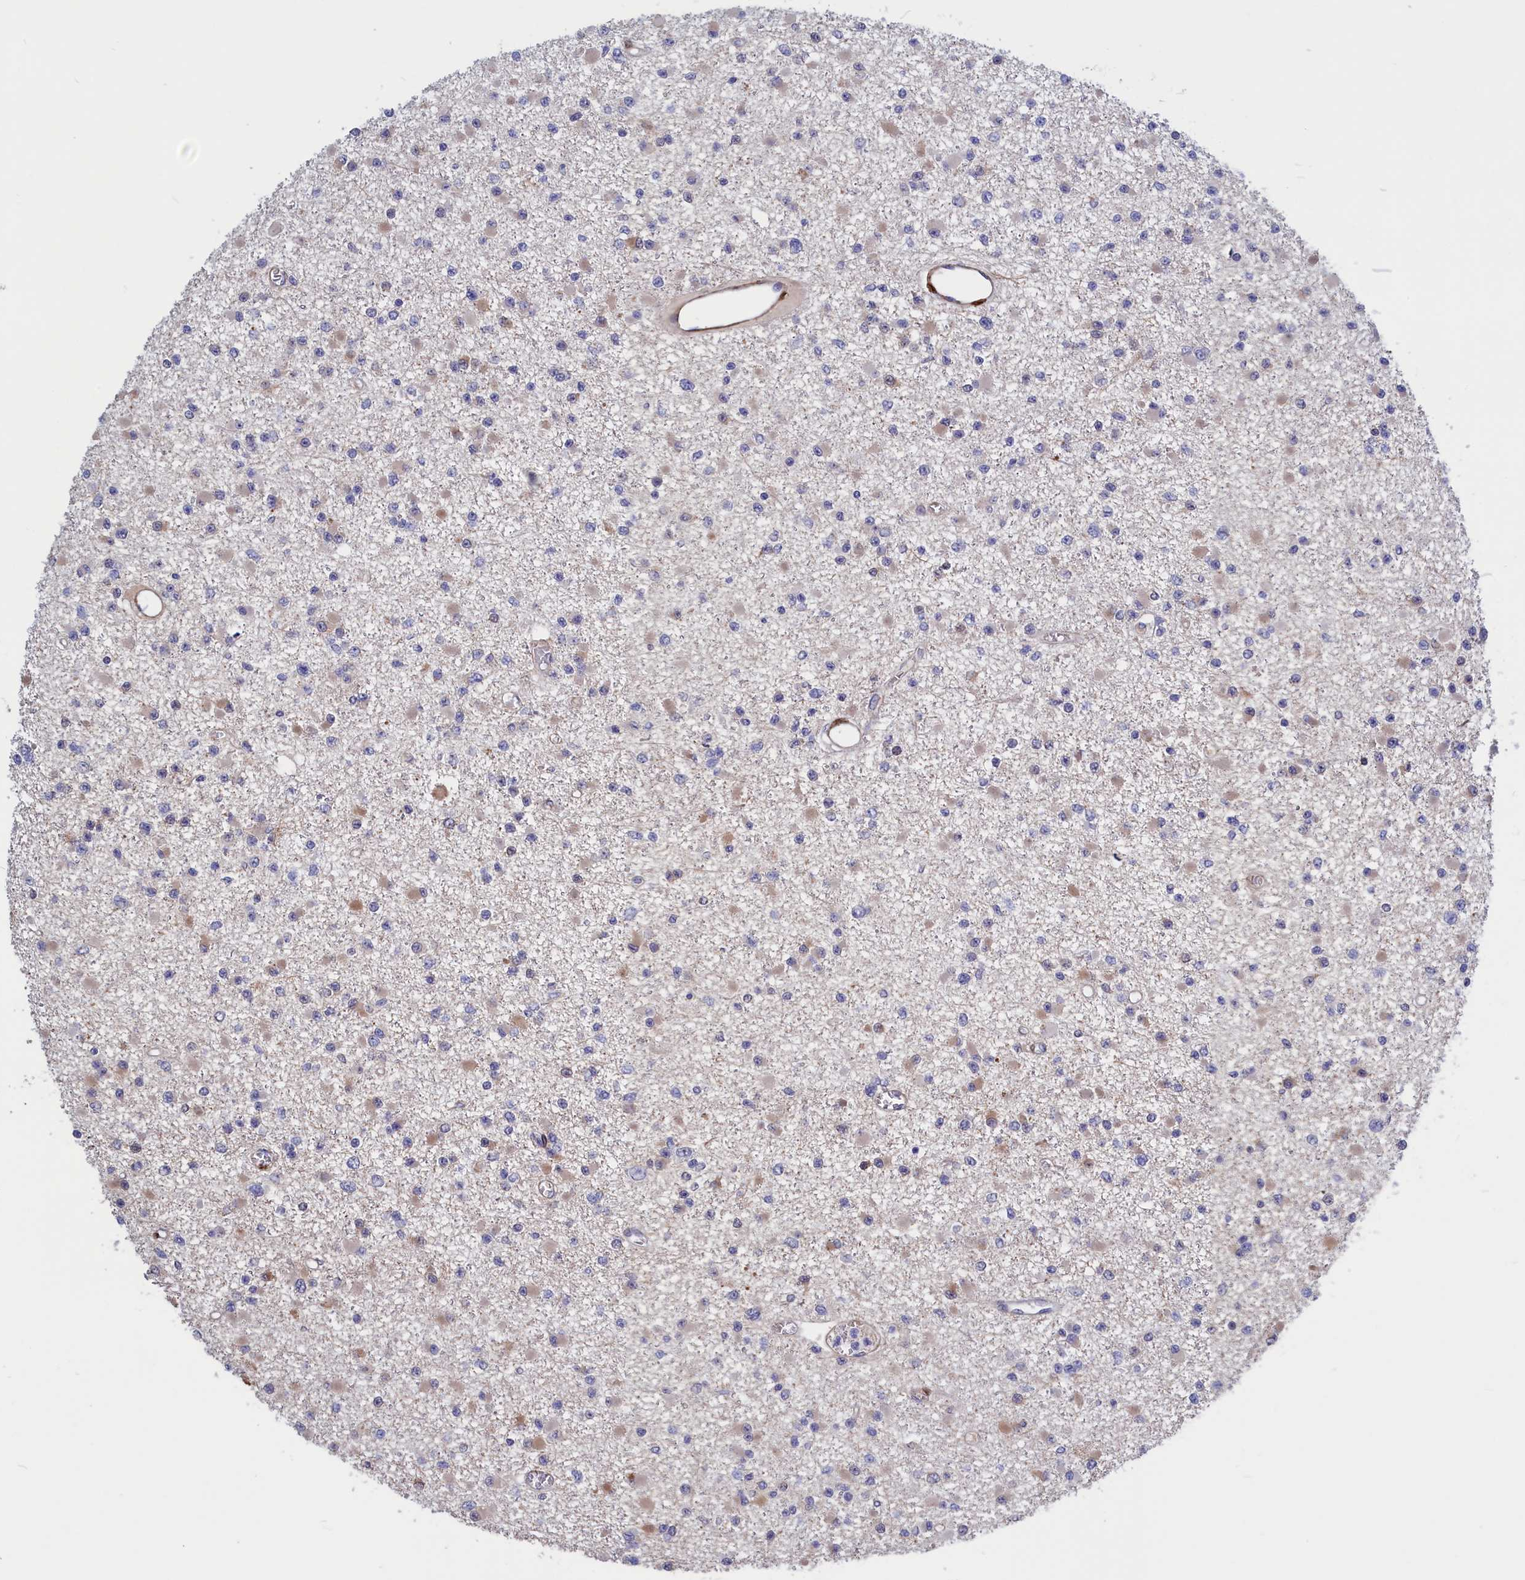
{"staining": {"intensity": "negative", "quantity": "none", "location": "none"}, "tissue": "glioma", "cell_type": "Tumor cells", "image_type": "cancer", "snomed": [{"axis": "morphology", "description": "Glioma, malignant, Low grade"}, {"axis": "topography", "description": "Brain"}], "caption": "Immunohistochemical staining of human low-grade glioma (malignant) reveals no significant positivity in tumor cells.", "gene": "CRIP1", "patient": {"sex": "female", "age": 22}}